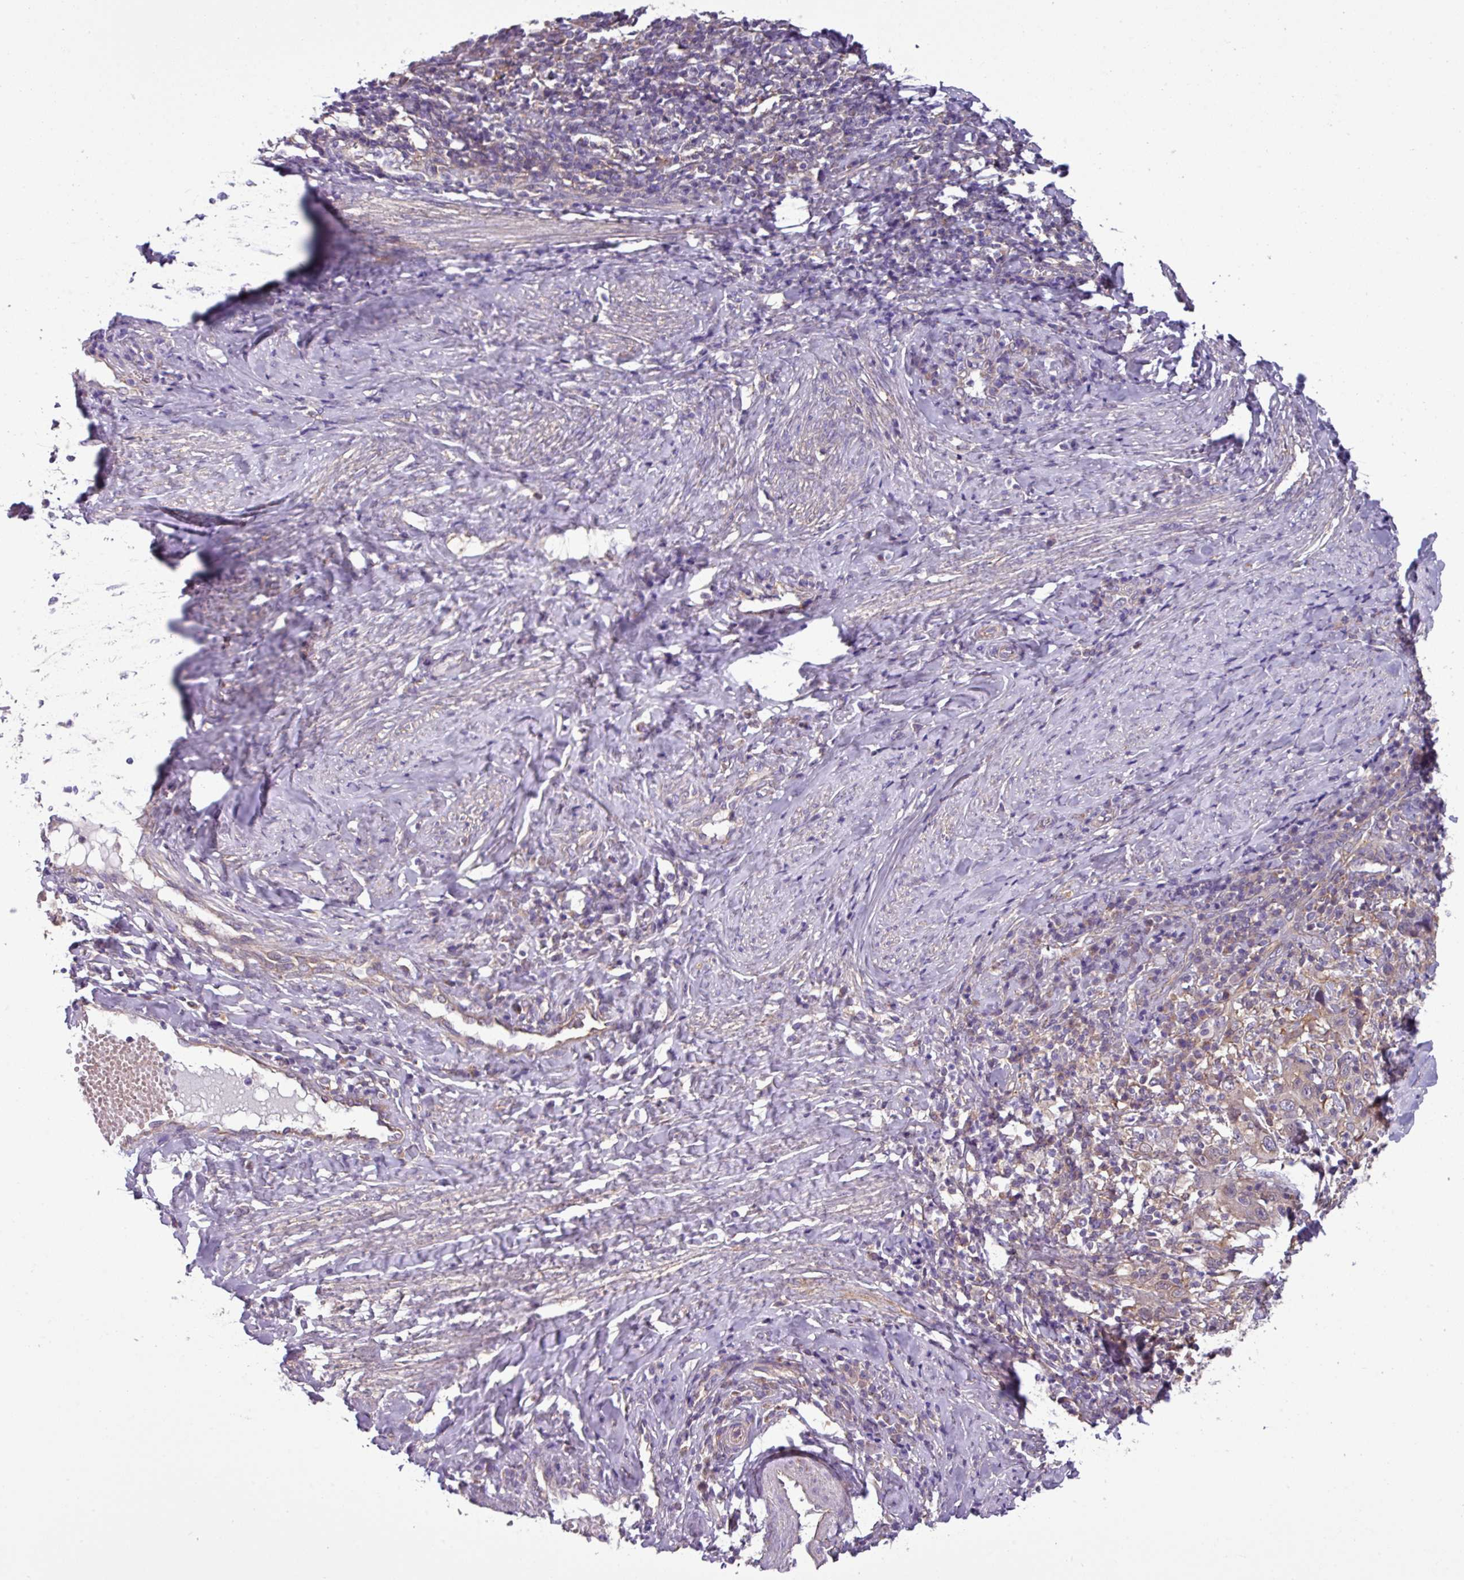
{"staining": {"intensity": "negative", "quantity": "none", "location": "none"}, "tissue": "cervical cancer", "cell_type": "Tumor cells", "image_type": "cancer", "snomed": [{"axis": "morphology", "description": "Squamous cell carcinoma, NOS"}, {"axis": "topography", "description": "Cervix"}], "caption": "Immunohistochemical staining of cervical cancer reveals no significant positivity in tumor cells.", "gene": "SLC23A2", "patient": {"sex": "female", "age": 46}}